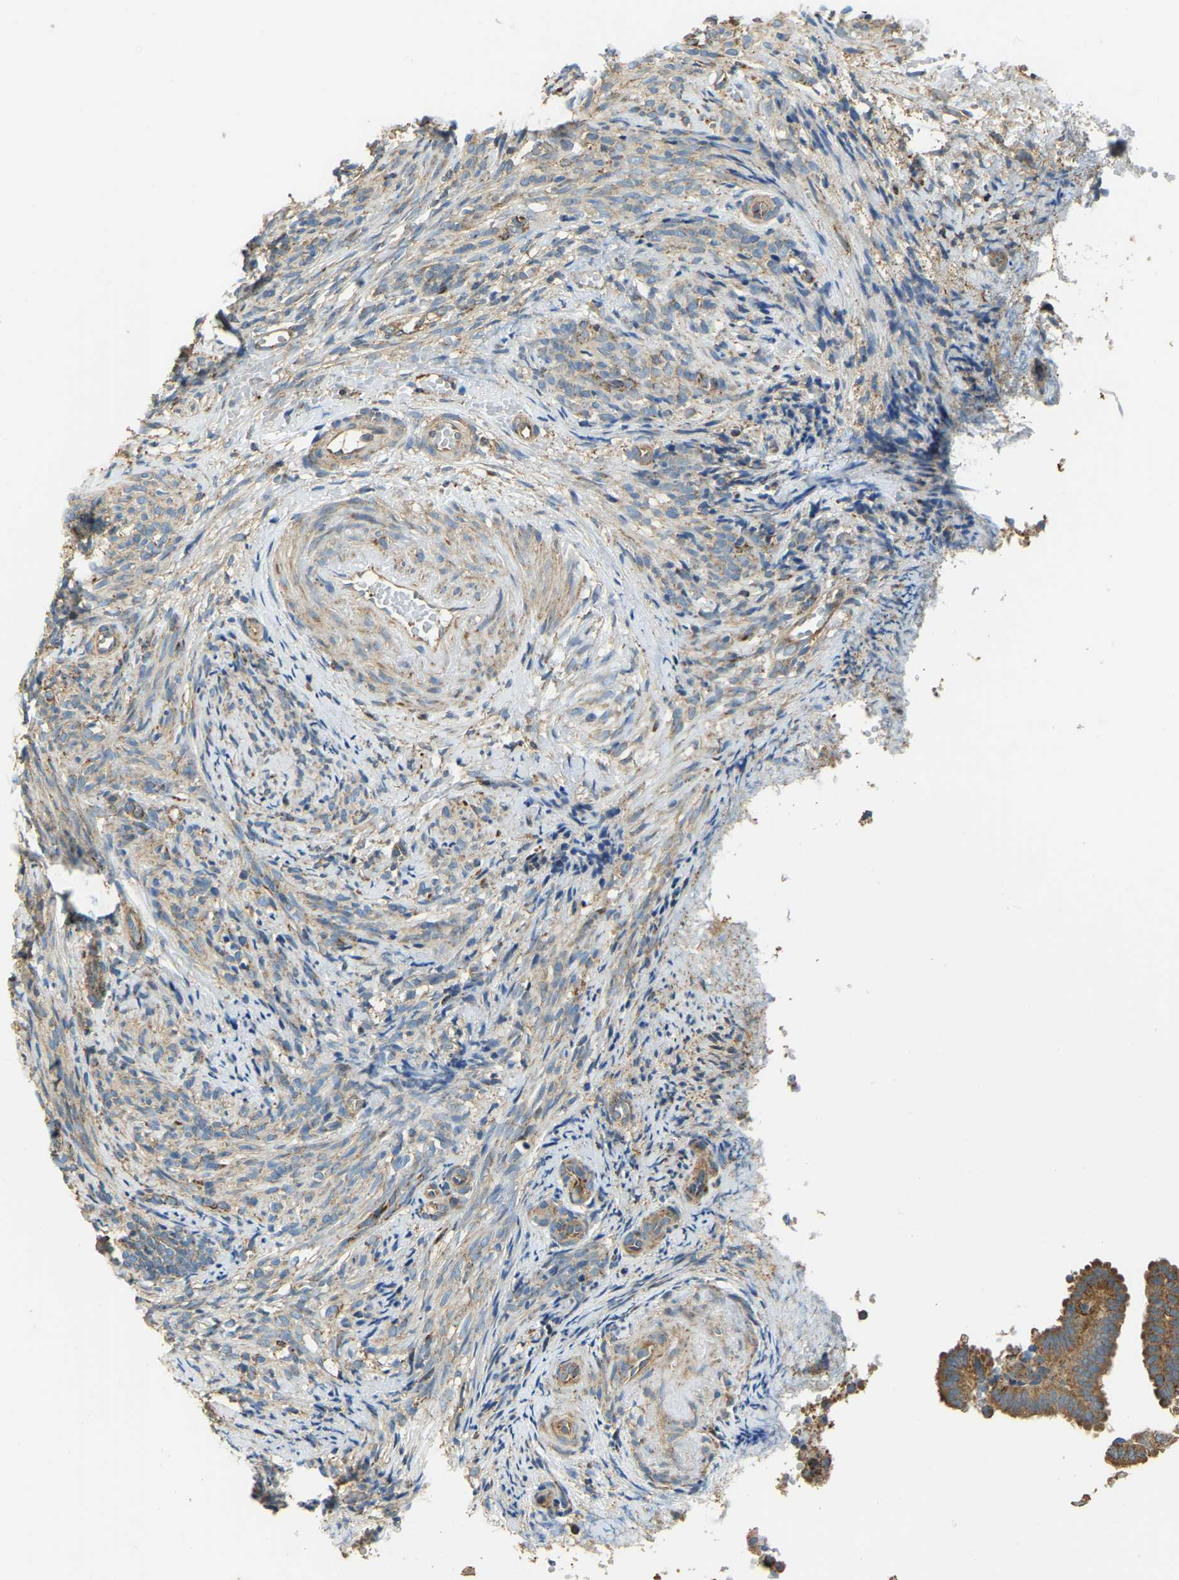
{"staining": {"intensity": "moderate", "quantity": ">75%", "location": "cytoplasmic/membranous"}, "tissue": "endometrial cancer", "cell_type": "Tumor cells", "image_type": "cancer", "snomed": [{"axis": "morphology", "description": "Adenocarcinoma, NOS"}, {"axis": "topography", "description": "Endometrium"}], "caption": "Immunohistochemistry (IHC) histopathology image of endometrial adenocarcinoma stained for a protein (brown), which shows medium levels of moderate cytoplasmic/membranous positivity in about >75% of tumor cells.", "gene": "PSMD7", "patient": {"sex": "female", "age": 58}}